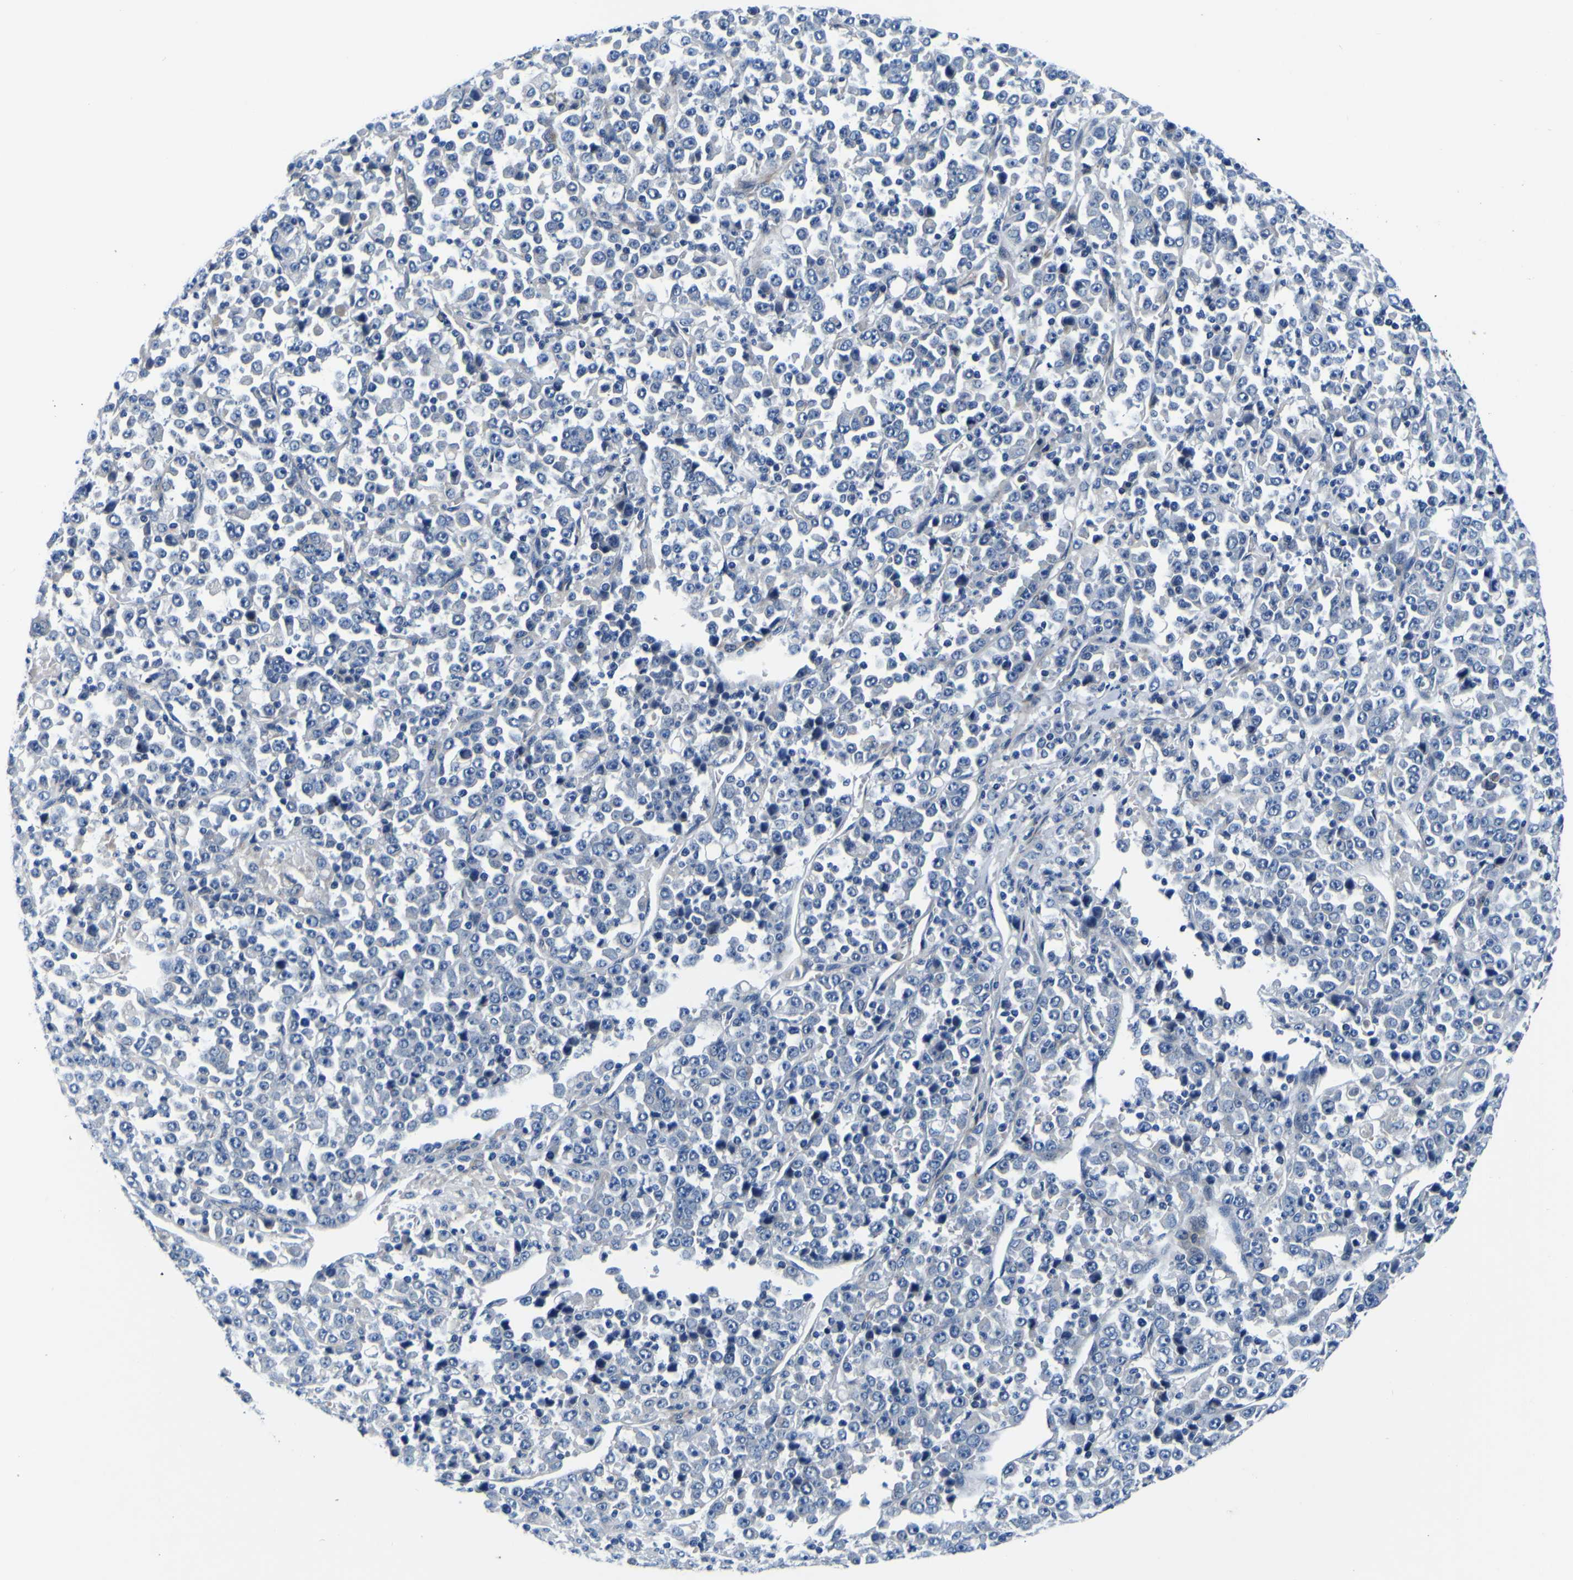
{"staining": {"intensity": "negative", "quantity": "none", "location": "none"}, "tissue": "stomach cancer", "cell_type": "Tumor cells", "image_type": "cancer", "snomed": [{"axis": "morphology", "description": "Normal tissue, NOS"}, {"axis": "morphology", "description": "Adenocarcinoma, NOS"}, {"axis": "topography", "description": "Stomach, upper"}, {"axis": "topography", "description": "Stomach"}], "caption": "The photomicrograph reveals no significant positivity in tumor cells of stomach adenocarcinoma.", "gene": "AGAP3", "patient": {"sex": "male", "age": 59}}